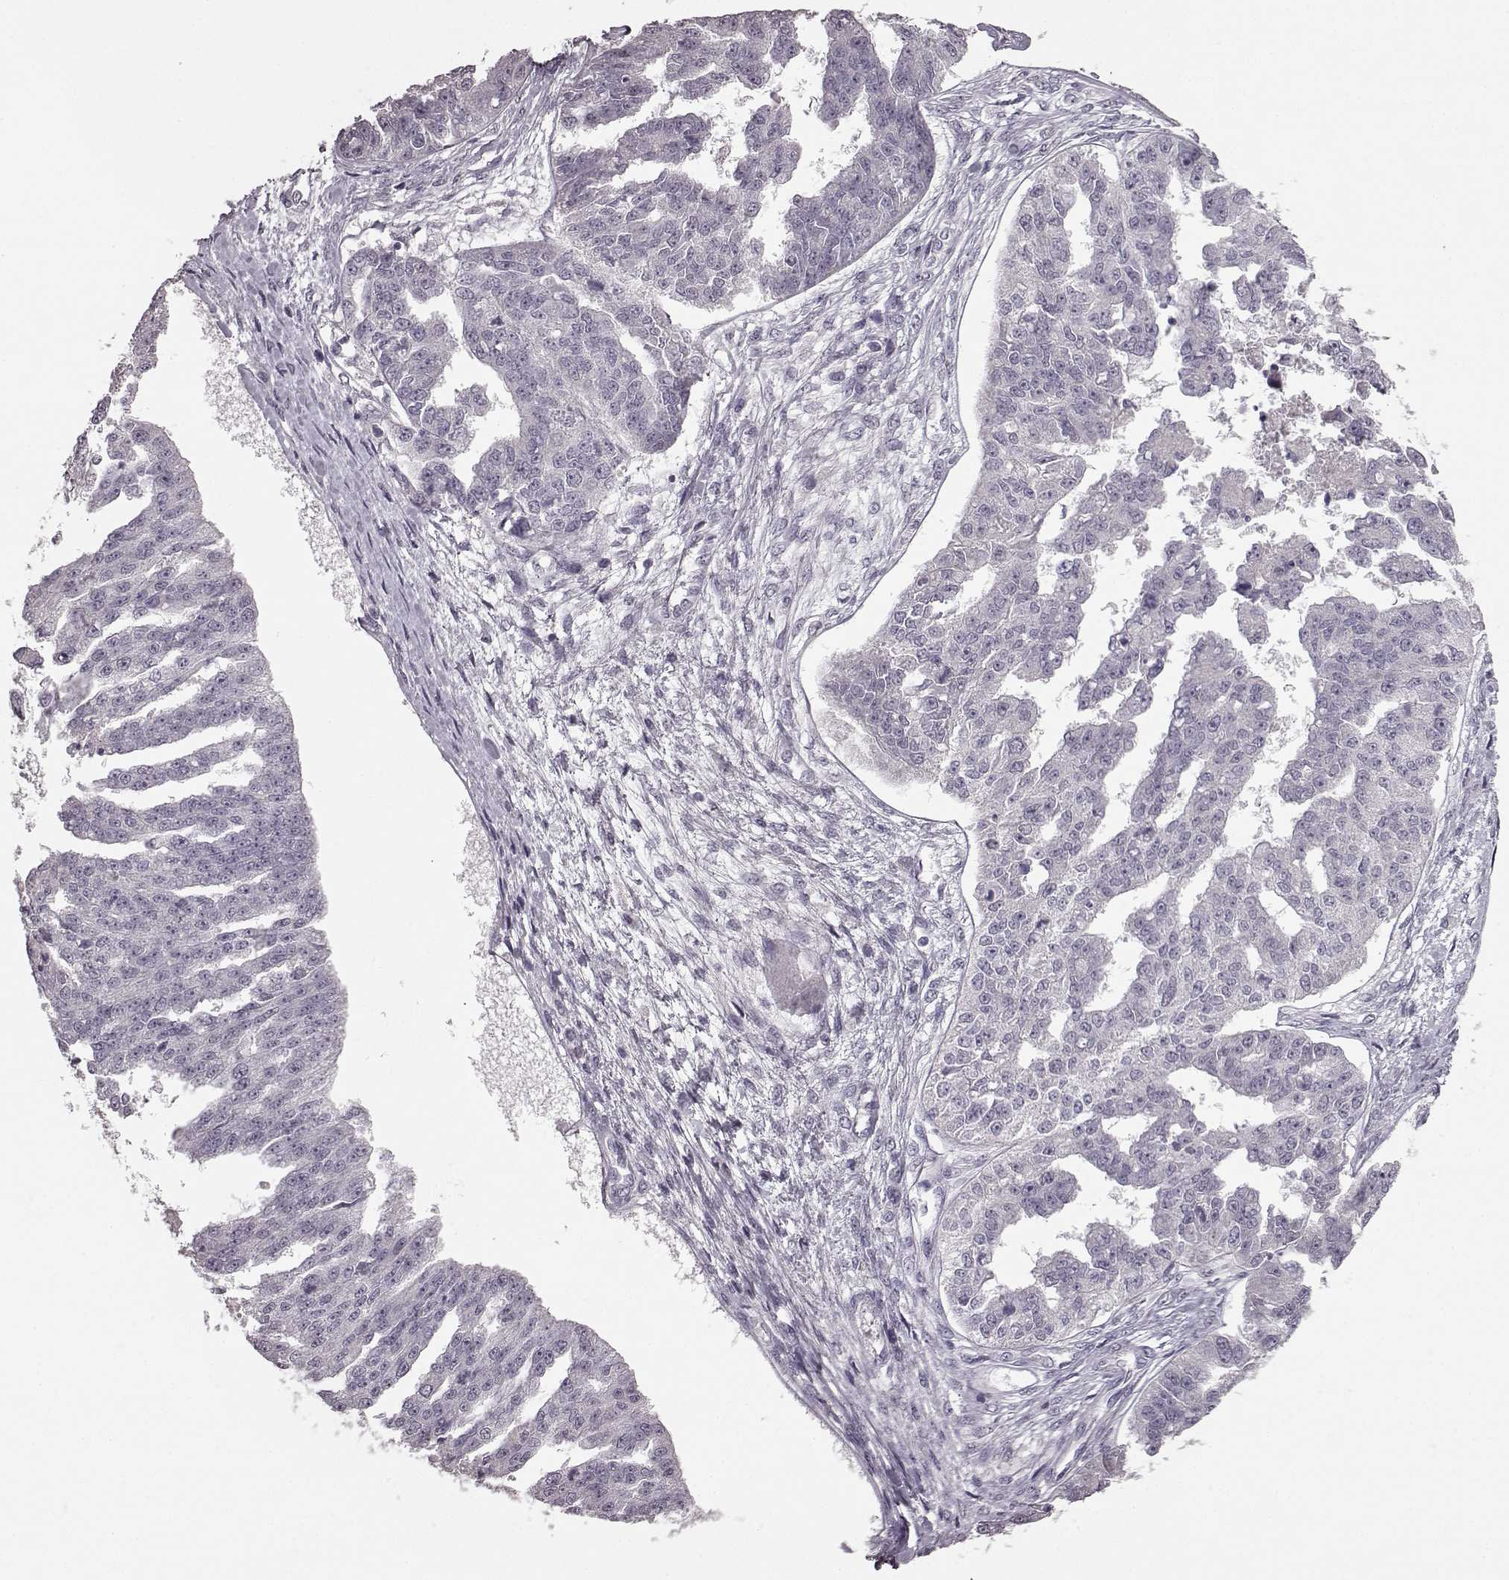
{"staining": {"intensity": "negative", "quantity": "none", "location": "none"}, "tissue": "ovarian cancer", "cell_type": "Tumor cells", "image_type": "cancer", "snomed": [{"axis": "morphology", "description": "Cystadenocarcinoma, serous, NOS"}, {"axis": "topography", "description": "Ovary"}], "caption": "The IHC photomicrograph has no significant positivity in tumor cells of ovarian serous cystadenocarcinoma tissue.", "gene": "LHB", "patient": {"sex": "female", "age": 58}}